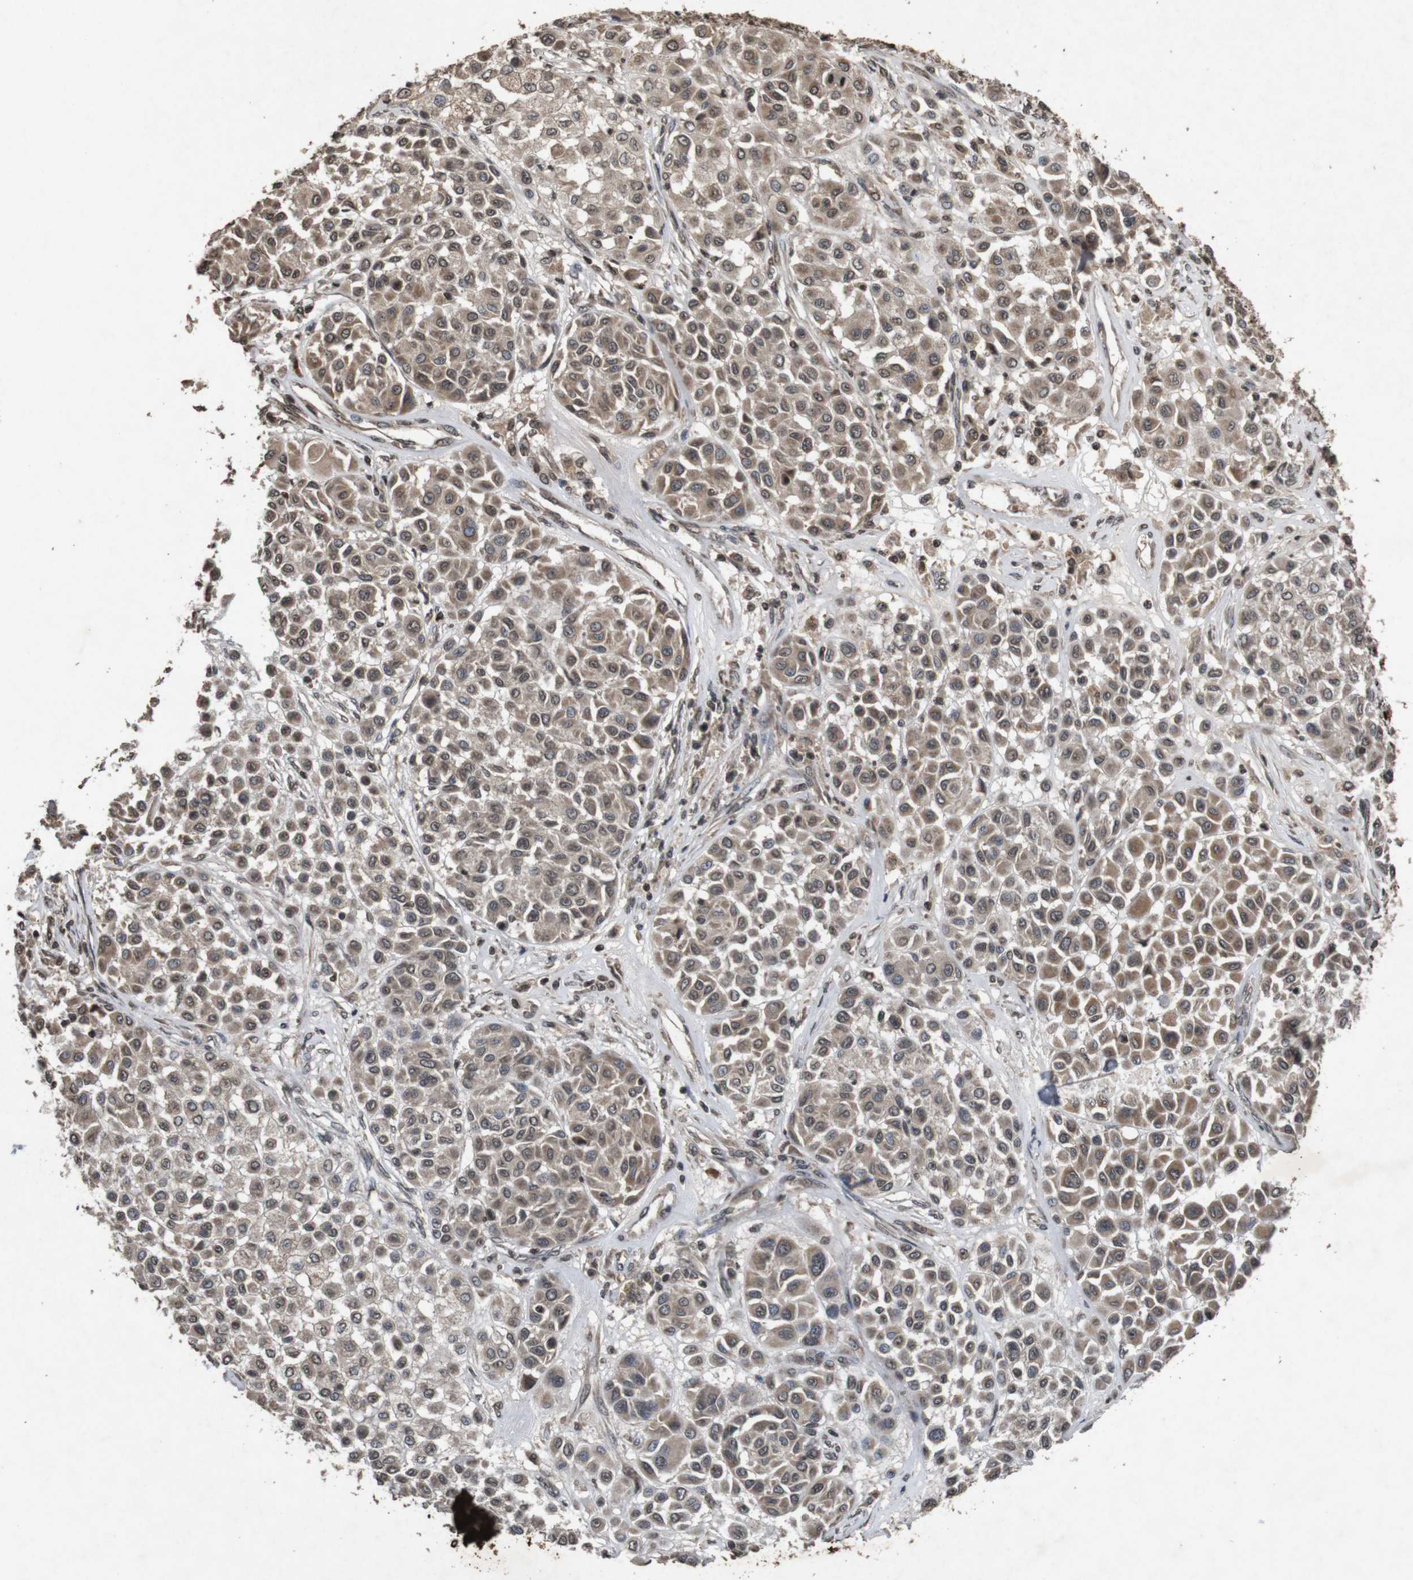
{"staining": {"intensity": "moderate", "quantity": ">75%", "location": "cytoplasmic/membranous,nuclear"}, "tissue": "melanoma", "cell_type": "Tumor cells", "image_type": "cancer", "snomed": [{"axis": "morphology", "description": "Malignant melanoma, Metastatic site"}, {"axis": "topography", "description": "Soft tissue"}], "caption": "IHC of human melanoma demonstrates medium levels of moderate cytoplasmic/membranous and nuclear expression in approximately >75% of tumor cells.", "gene": "SORL1", "patient": {"sex": "male", "age": 41}}